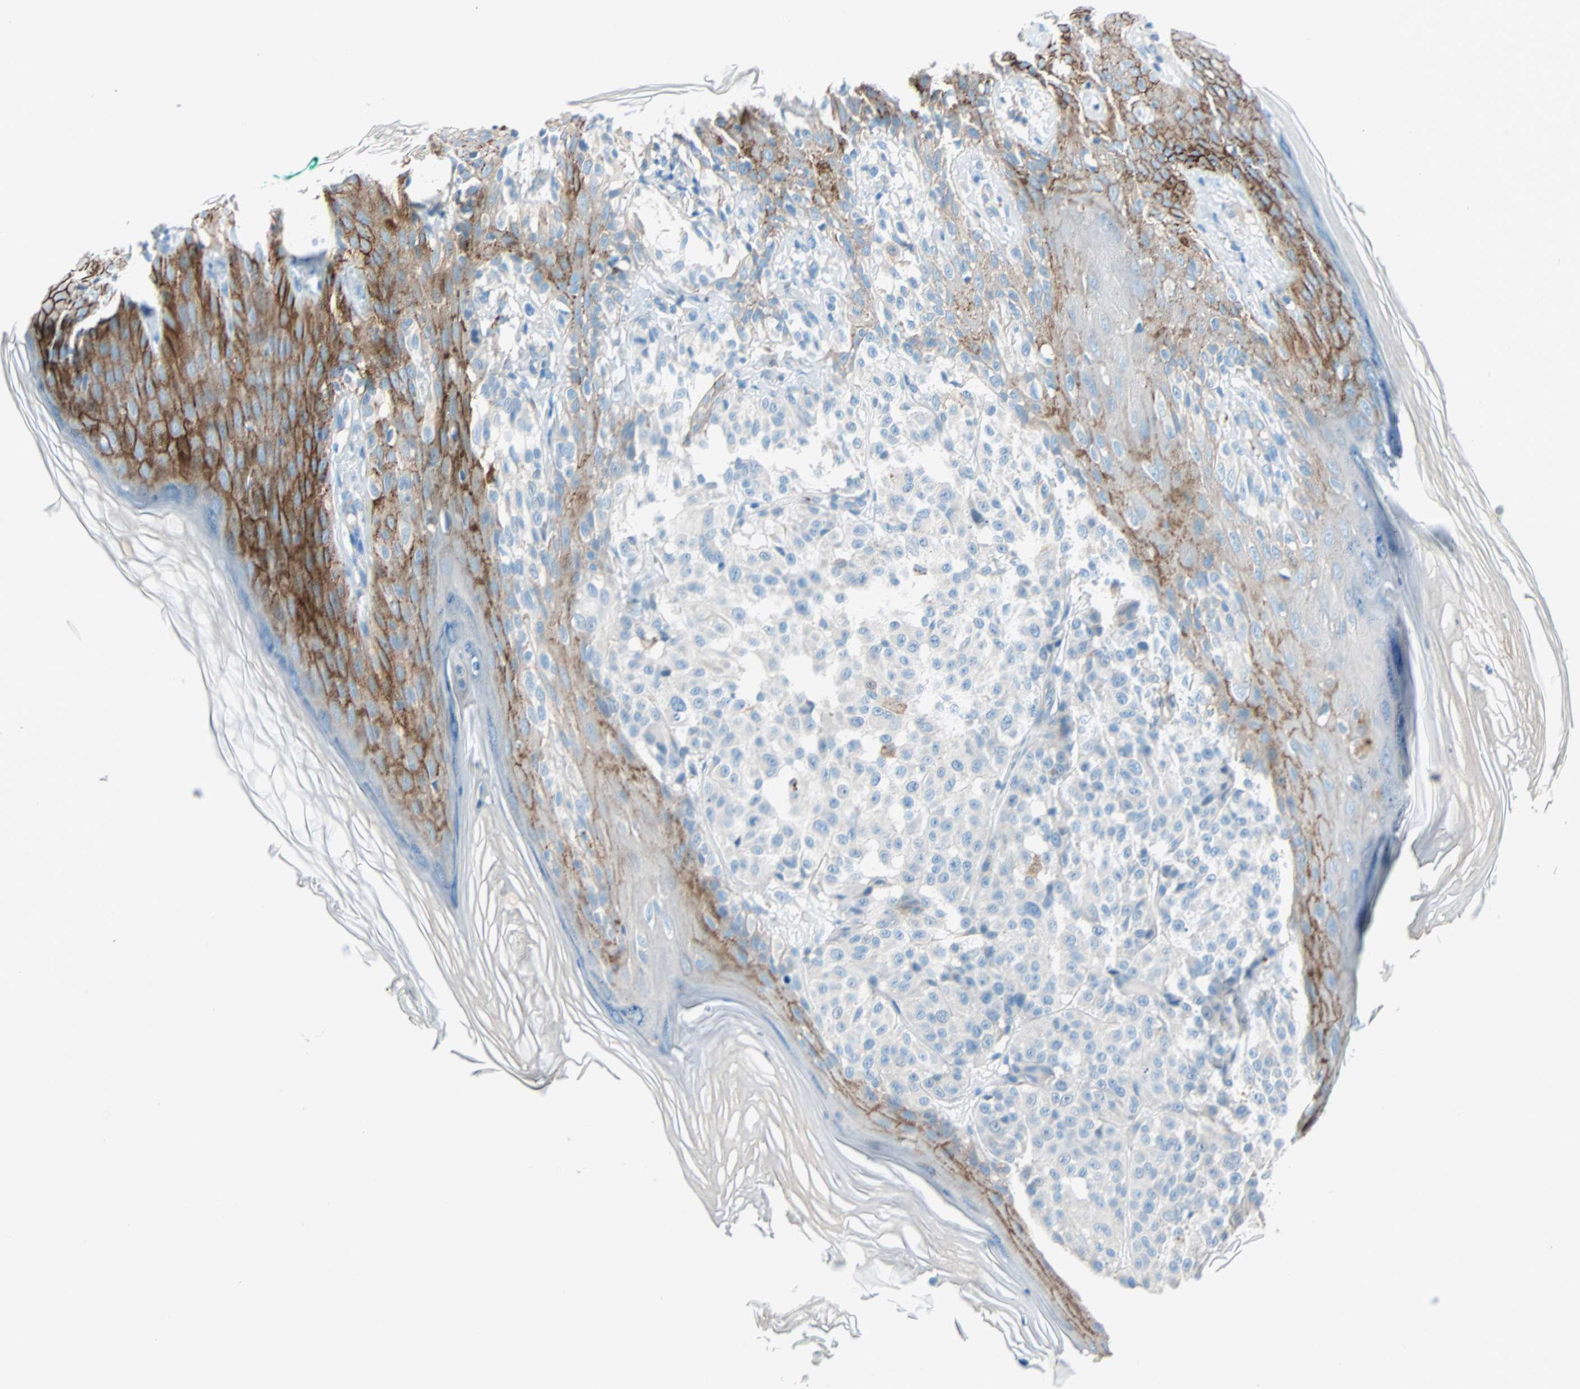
{"staining": {"intensity": "weak", "quantity": ">75%", "location": "cytoplasmic/membranous"}, "tissue": "melanoma", "cell_type": "Tumor cells", "image_type": "cancer", "snomed": [{"axis": "morphology", "description": "Malignant melanoma, NOS"}, {"axis": "topography", "description": "Skin"}], "caption": "DAB immunohistochemical staining of human melanoma demonstrates weak cytoplasmic/membranous protein staining in about >75% of tumor cells.", "gene": "LY6G6F", "patient": {"sex": "female", "age": 46}}